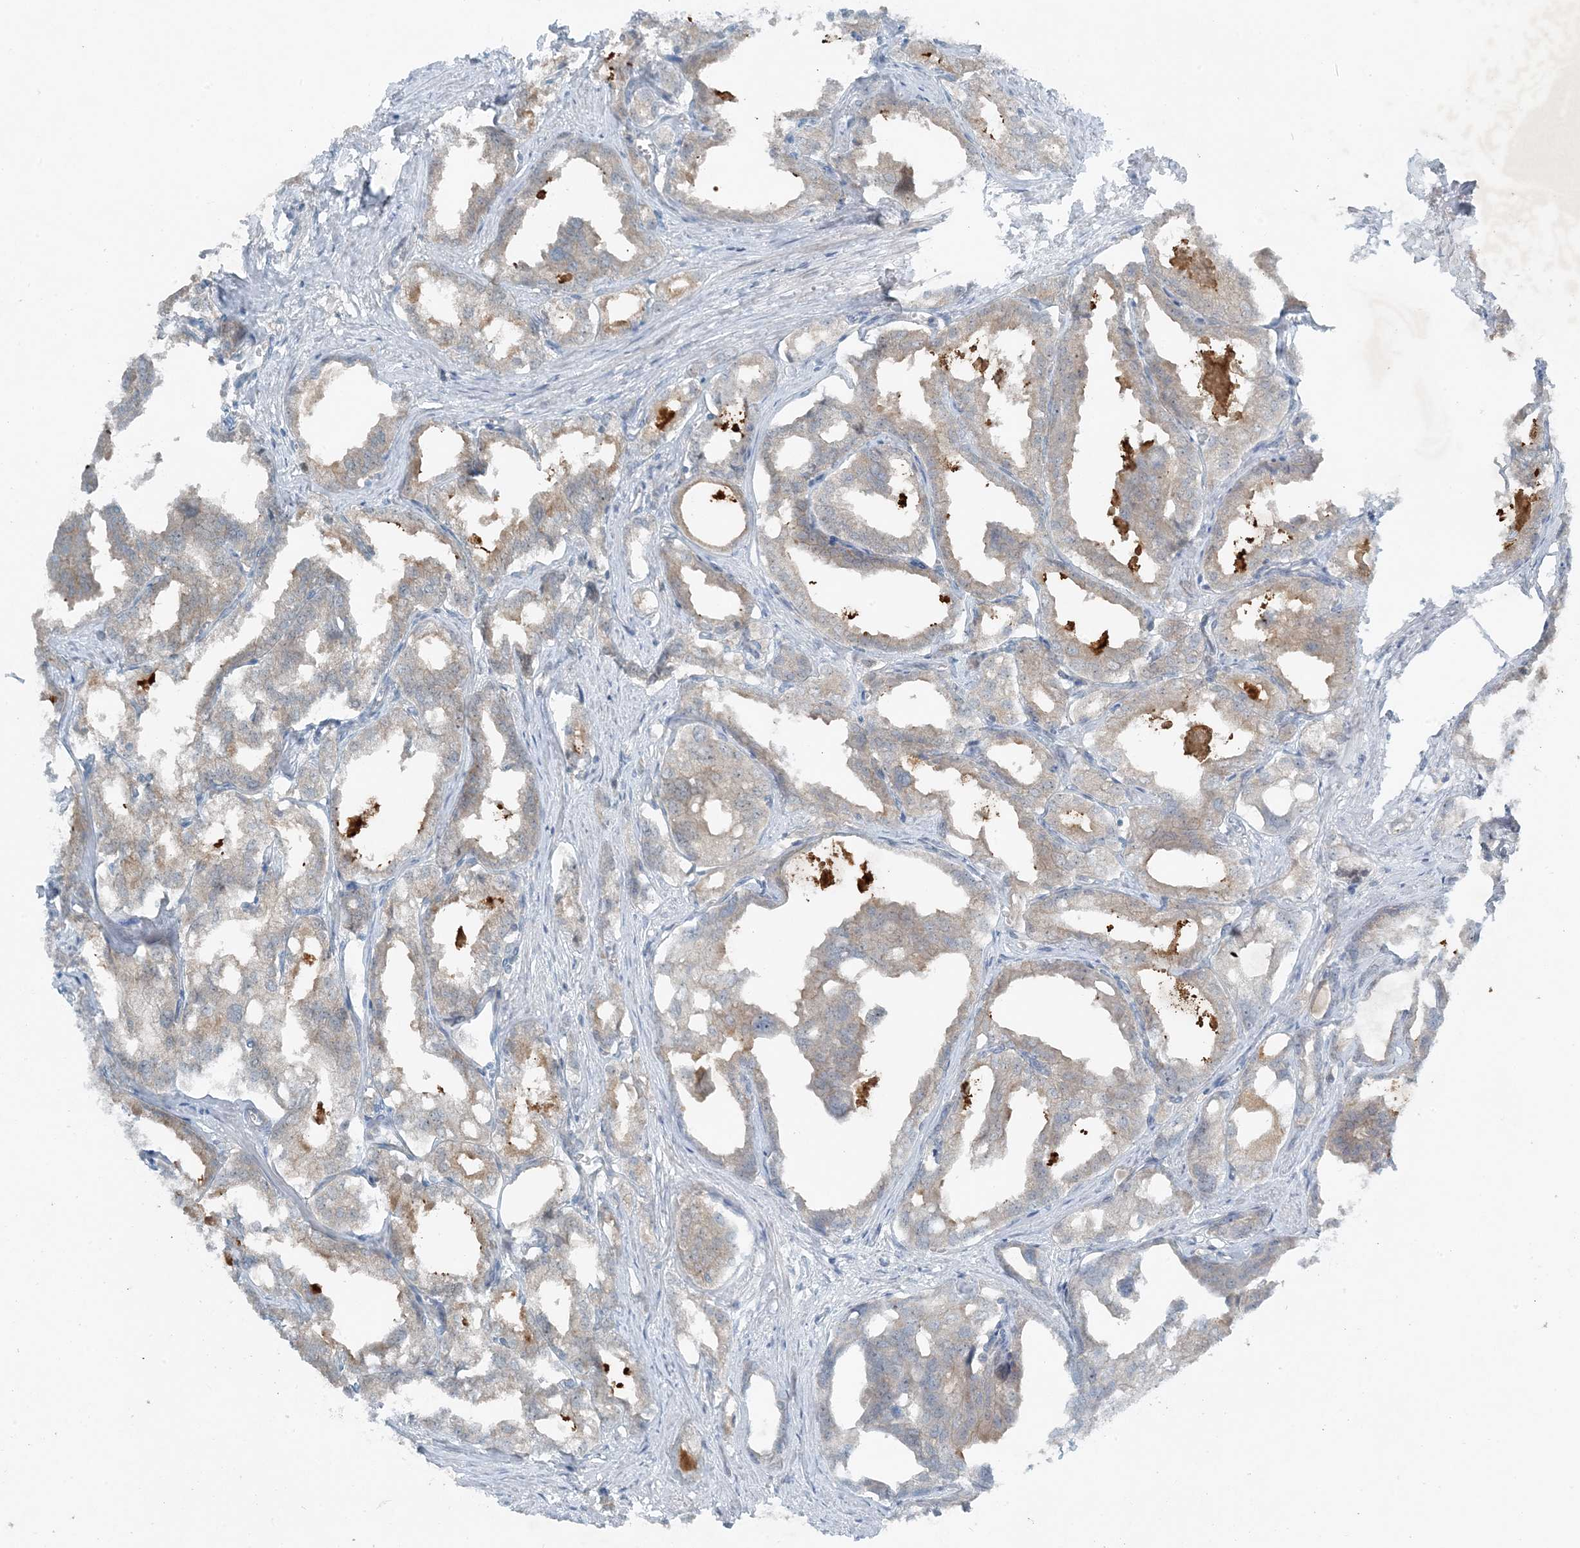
{"staining": {"intensity": "weak", "quantity": "25%-75%", "location": "cytoplasmic/membranous"}, "tissue": "prostate cancer", "cell_type": "Tumor cells", "image_type": "cancer", "snomed": [{"axis": "morphology", "description": "Adenocarcinoma, High grade"}, {"axis": "topography", "description": "Prostate"}], "caption": "A low amount of weak cytoplasmic/membranous expression is seen in approximately 25%-75% of tumor cells in prostate high-grade adenocarcinoma tissue. The staining is performed using DAB brown chromogen to label protein expression. The nuclei are counter-stained blue using hematoxylin.", "gene": "MITD1", "patient": {"sex": "male", "age": 50}}